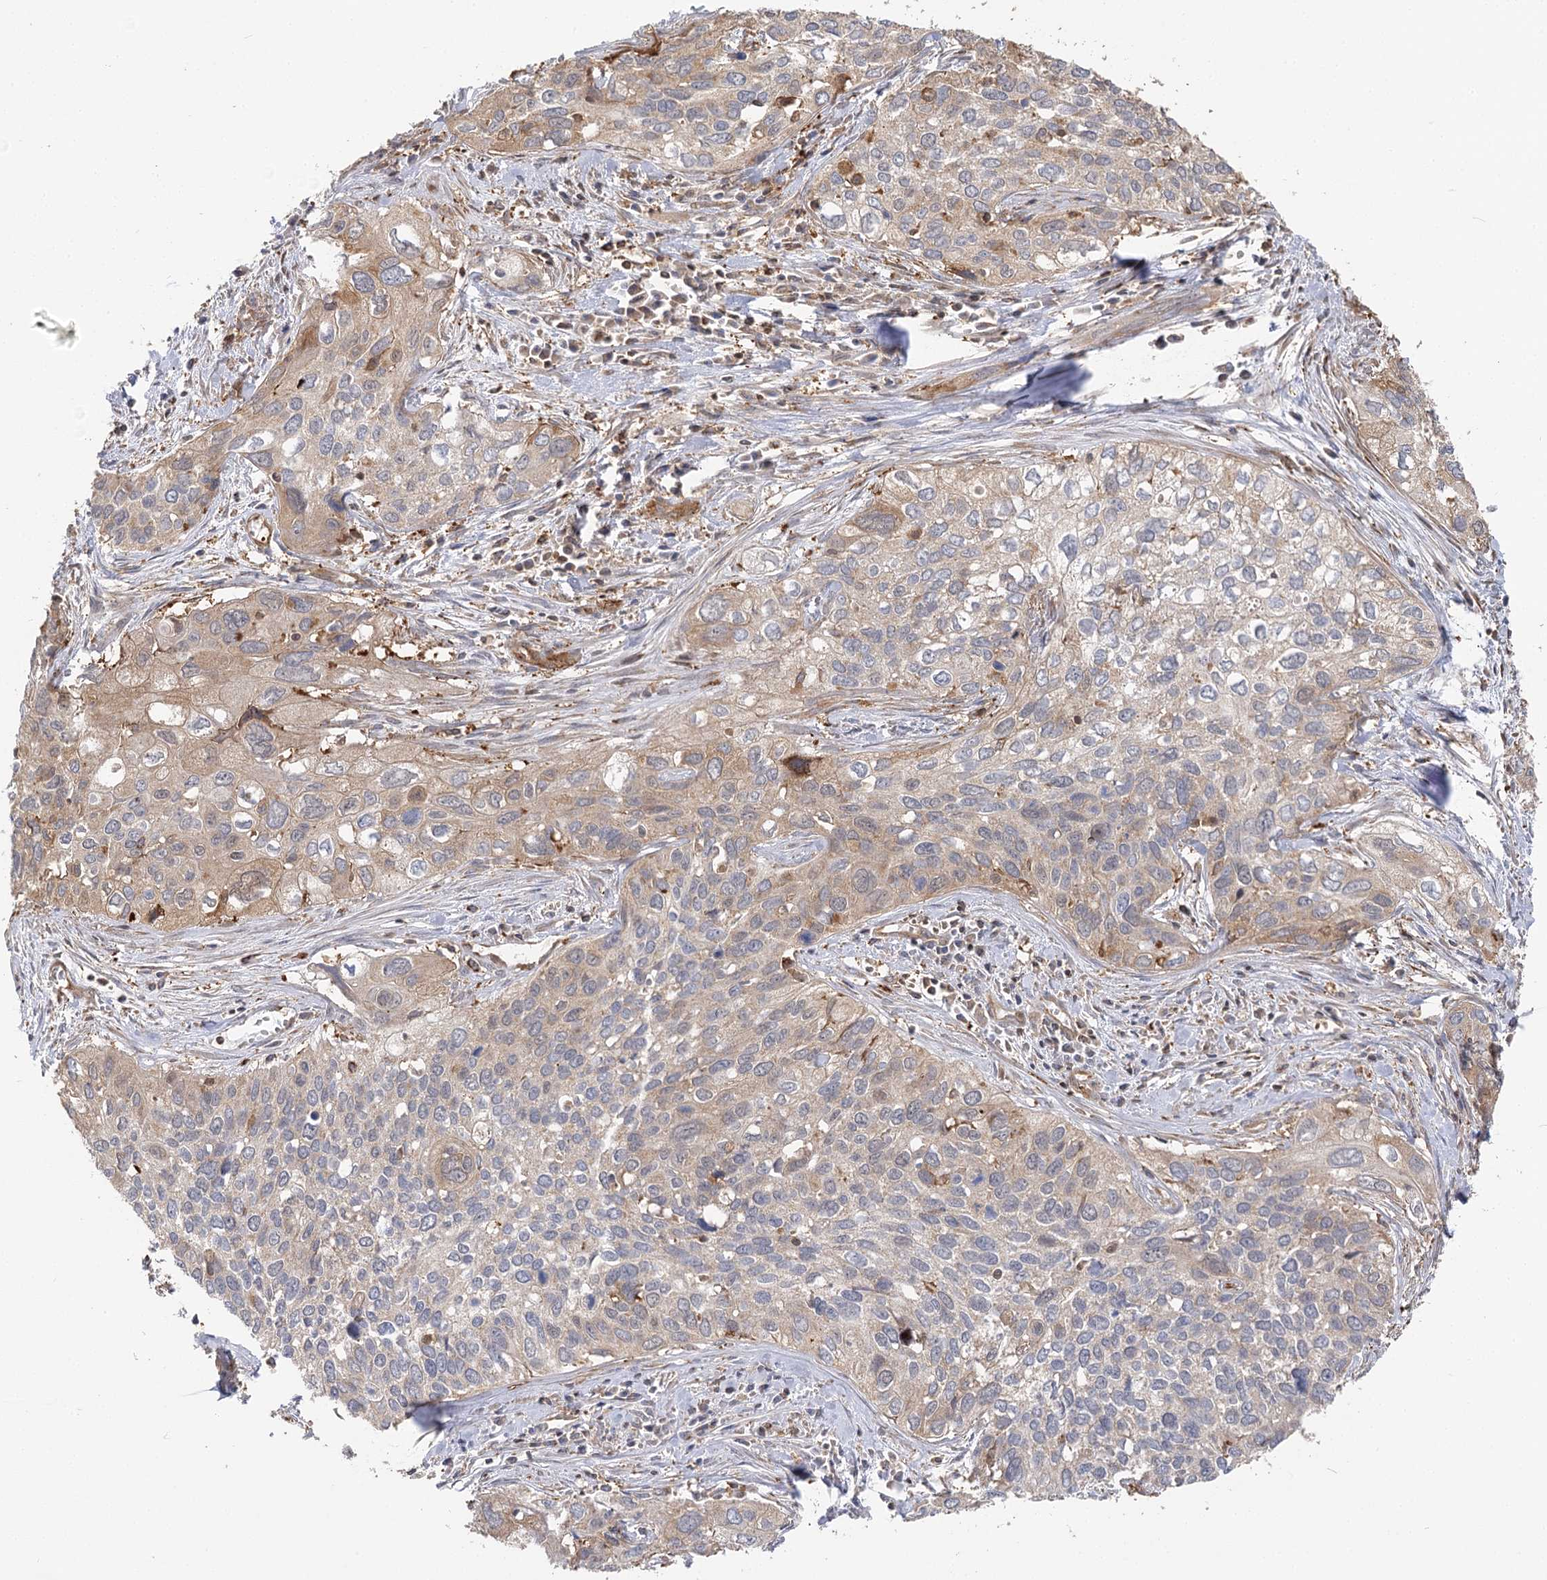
{"staining": {"intensity": "weak", "quantity": "25%-75%", "location": "cytoplasmic/membranous"}, "tissue": "cervical cancer", "cell_type": "Tumor cells", "image_type": "cancer", "snomed": [{"axis": "morphology", "description": "Squamous cell carcinoma, NOS"}, {"axis": "topography", "description": "Cervix"}], "caption": "About 25%-75% of tumor cells in human squamous cell carcinoma (cervical) show weak cytoplasmic/membranous protein staining as visualized by brown immunohistochemical staining.", "gene": "SEC24B", "patient": {"sex": "female", "age": 55}}